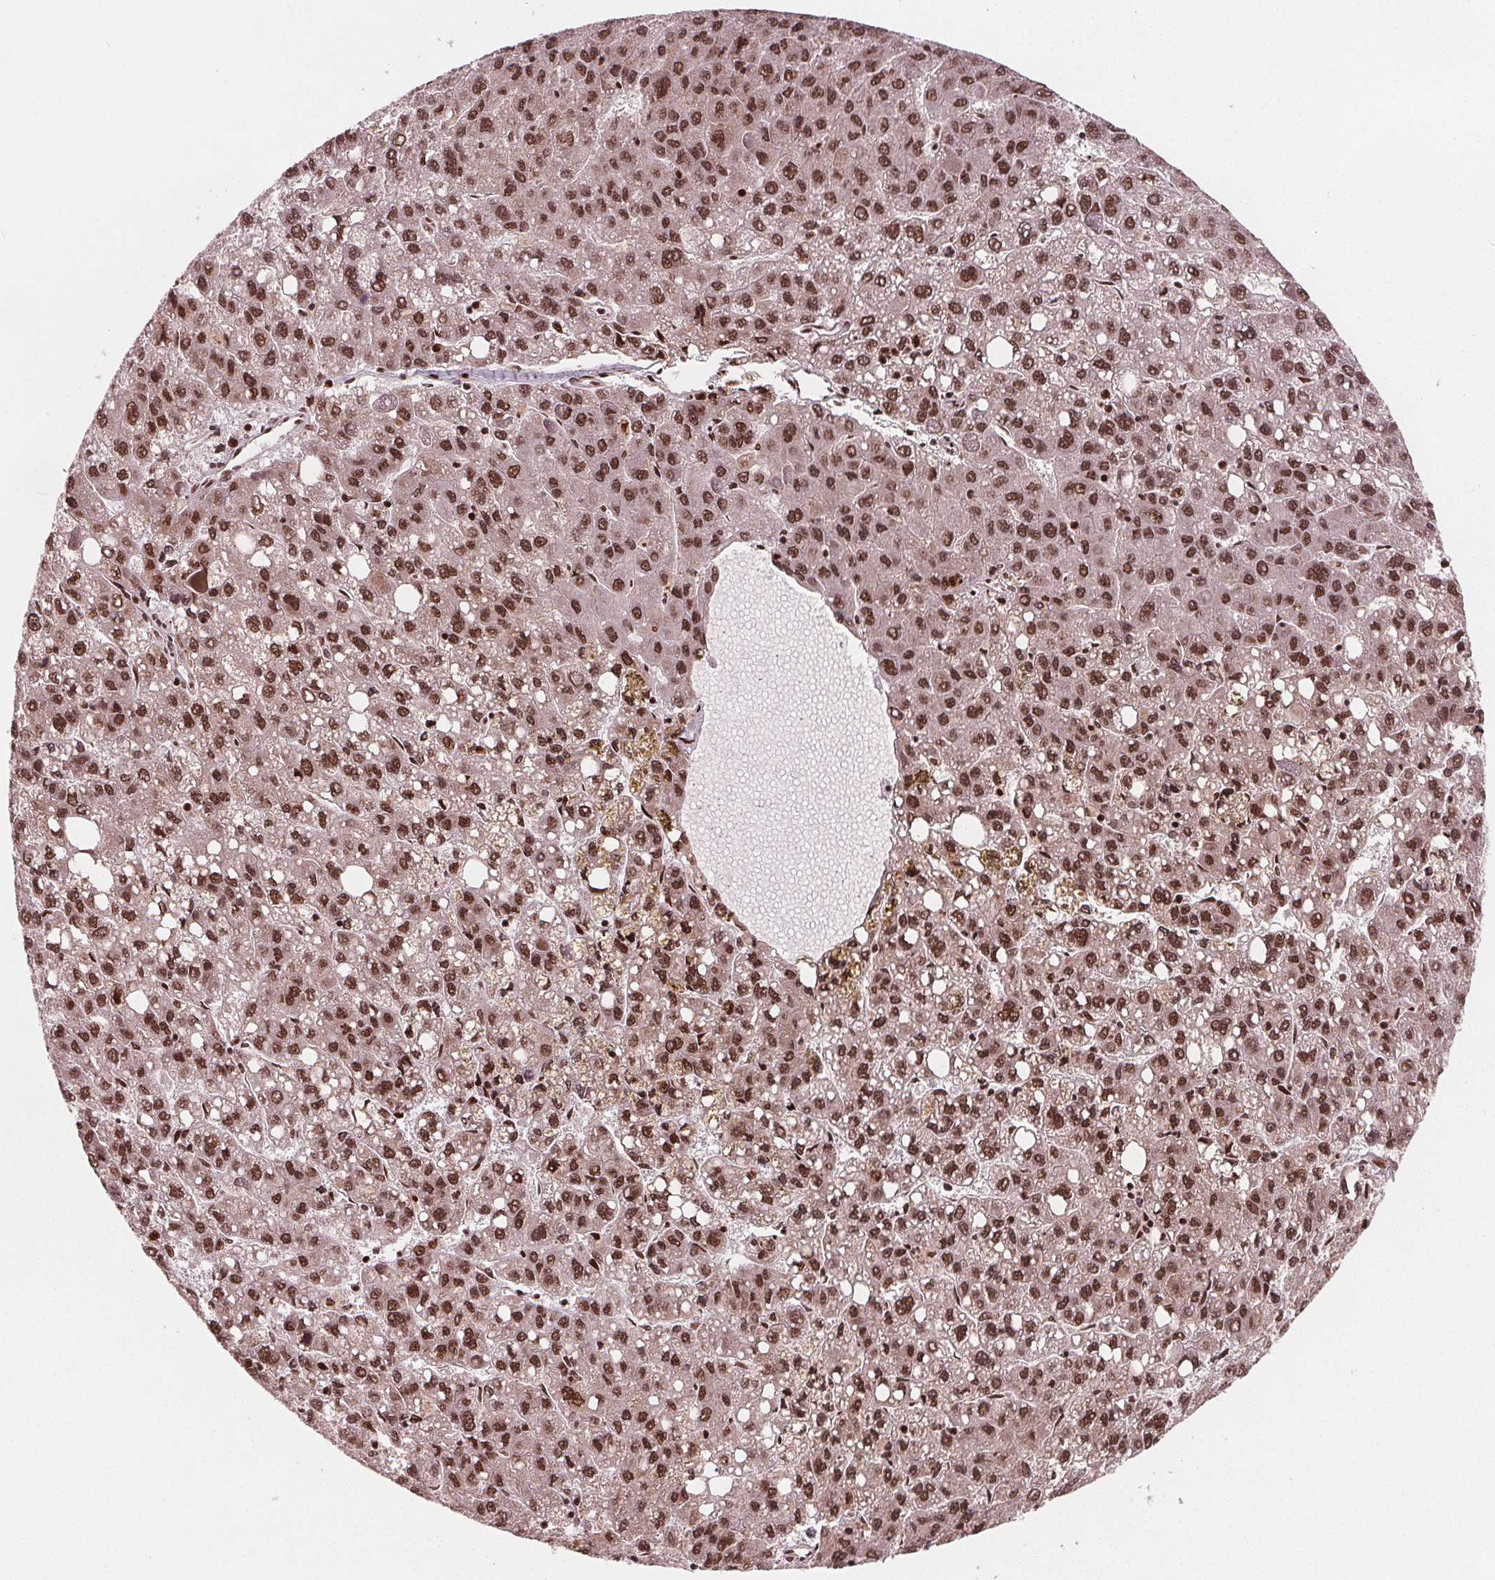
{"staining": {"intensity": "strong", "quantity": ">75%", "location": "nuclear"}, "tissue": "liver cancer", "cell_type": "Tumor cells", "image_type": "cancer", "snomed": [{"axis": "morphology", "description": "Carcinoma, Hepatocellular, NOS"}, {"axis": "topography", "description": "Liver"}], "caption": "Immunohistochemical staining of human liver cancer (hepatocellular carcinoma) reveals strong nuclear protein staining in approximately >75% of tumor cells.", "gene": "SNRNP35", "patient": {"sex": "female", "age": 82}}